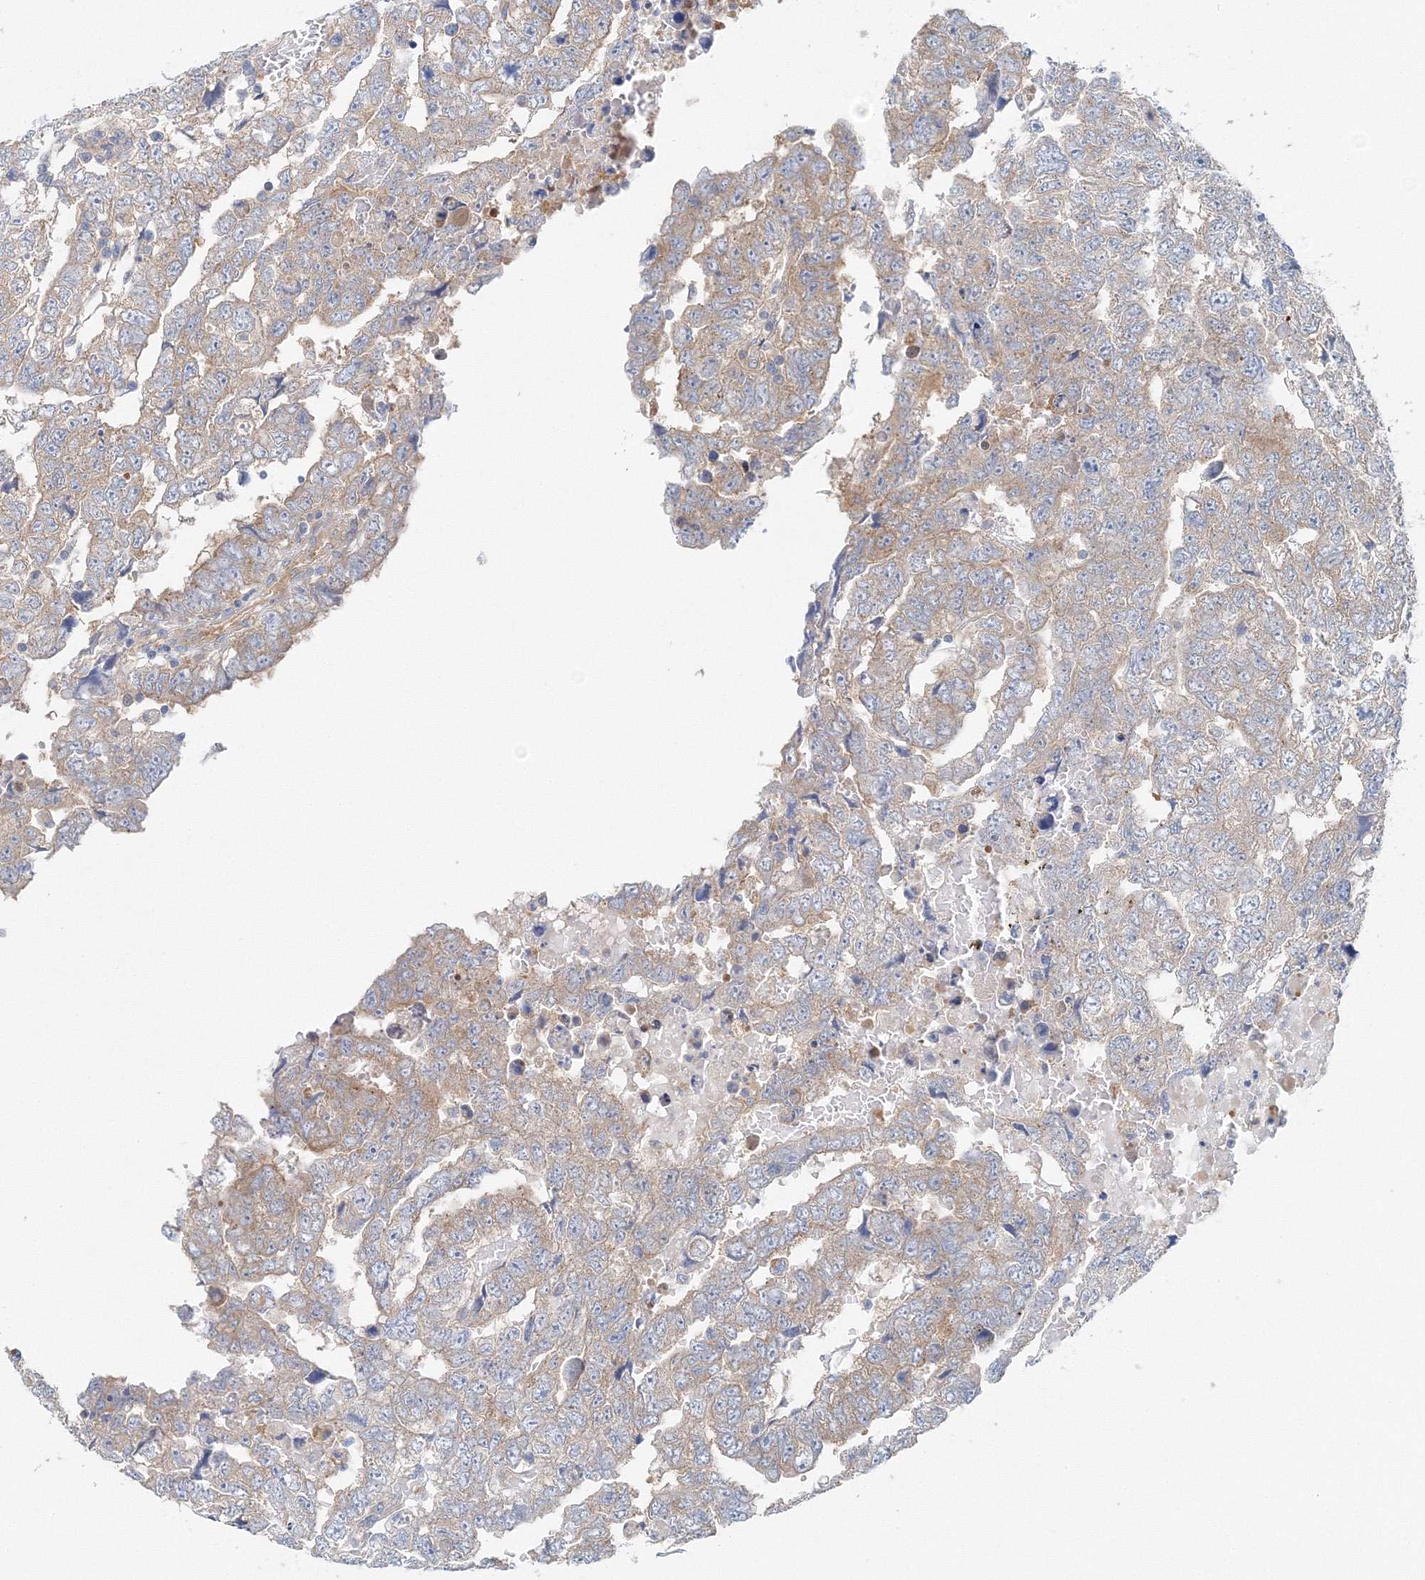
{"staining": {"intensity": "weak", "quantity": ">75%", "location": "cytoplasmic/membranous"}, "tissue": "testis cancer", "cell_type": "Tumor cells", "image_type": "cancer", "snomed": [{"axis": "morphology", "description": "Carcinoma, Embryonal, NOS"}, {"axis": "topography", "description": "Testis"}], "caption": "Immunohistochemical staining of human testis cancer (embryonal carcinoma) exhibits low levels of weak cytoplasmic/membranous protein positivity in about >75% of tumor cells.", "gene": "TPRKB", "patient": {"sex": "male", "age": 45}}